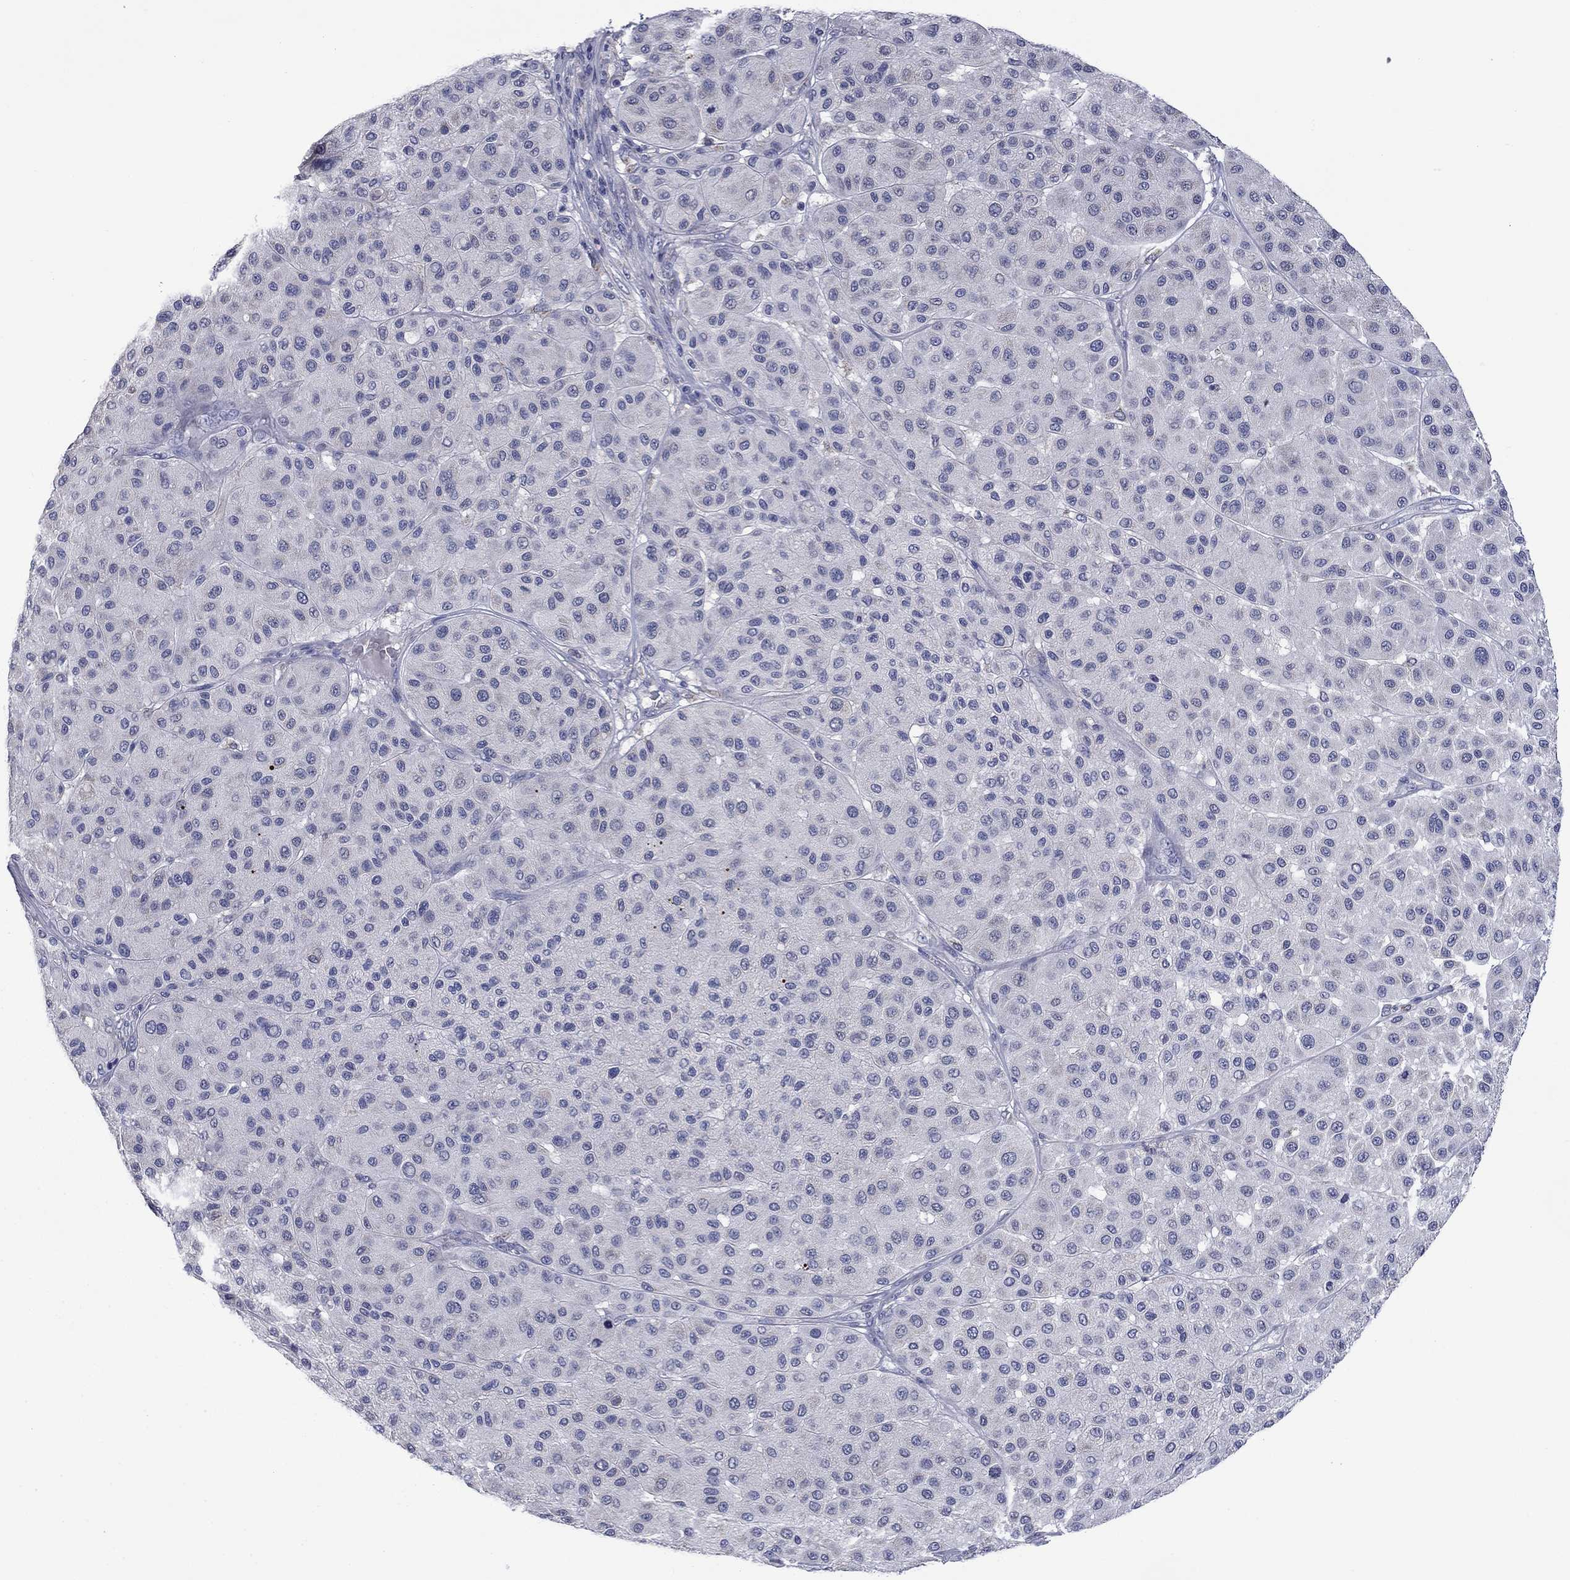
{"staining": {"intensity": "negative", "quantity": "none", "location": "none"}, "tissue": "melanoma", "cell_type": "Tumor cells", "image_type": "cancer", "snomed": [{"axis": "morphology", "description": "Malignant melanoma, Metastatic site"}, {"axis": "topography", "description": "Smooth muscle"}], "caption": "Human melanoma stained for a protein using immunohistochemistry (IHC) reveals no positivity in tumor cells.", "gene": "FRK", "patient": {"sex": "male", "age": 41}}